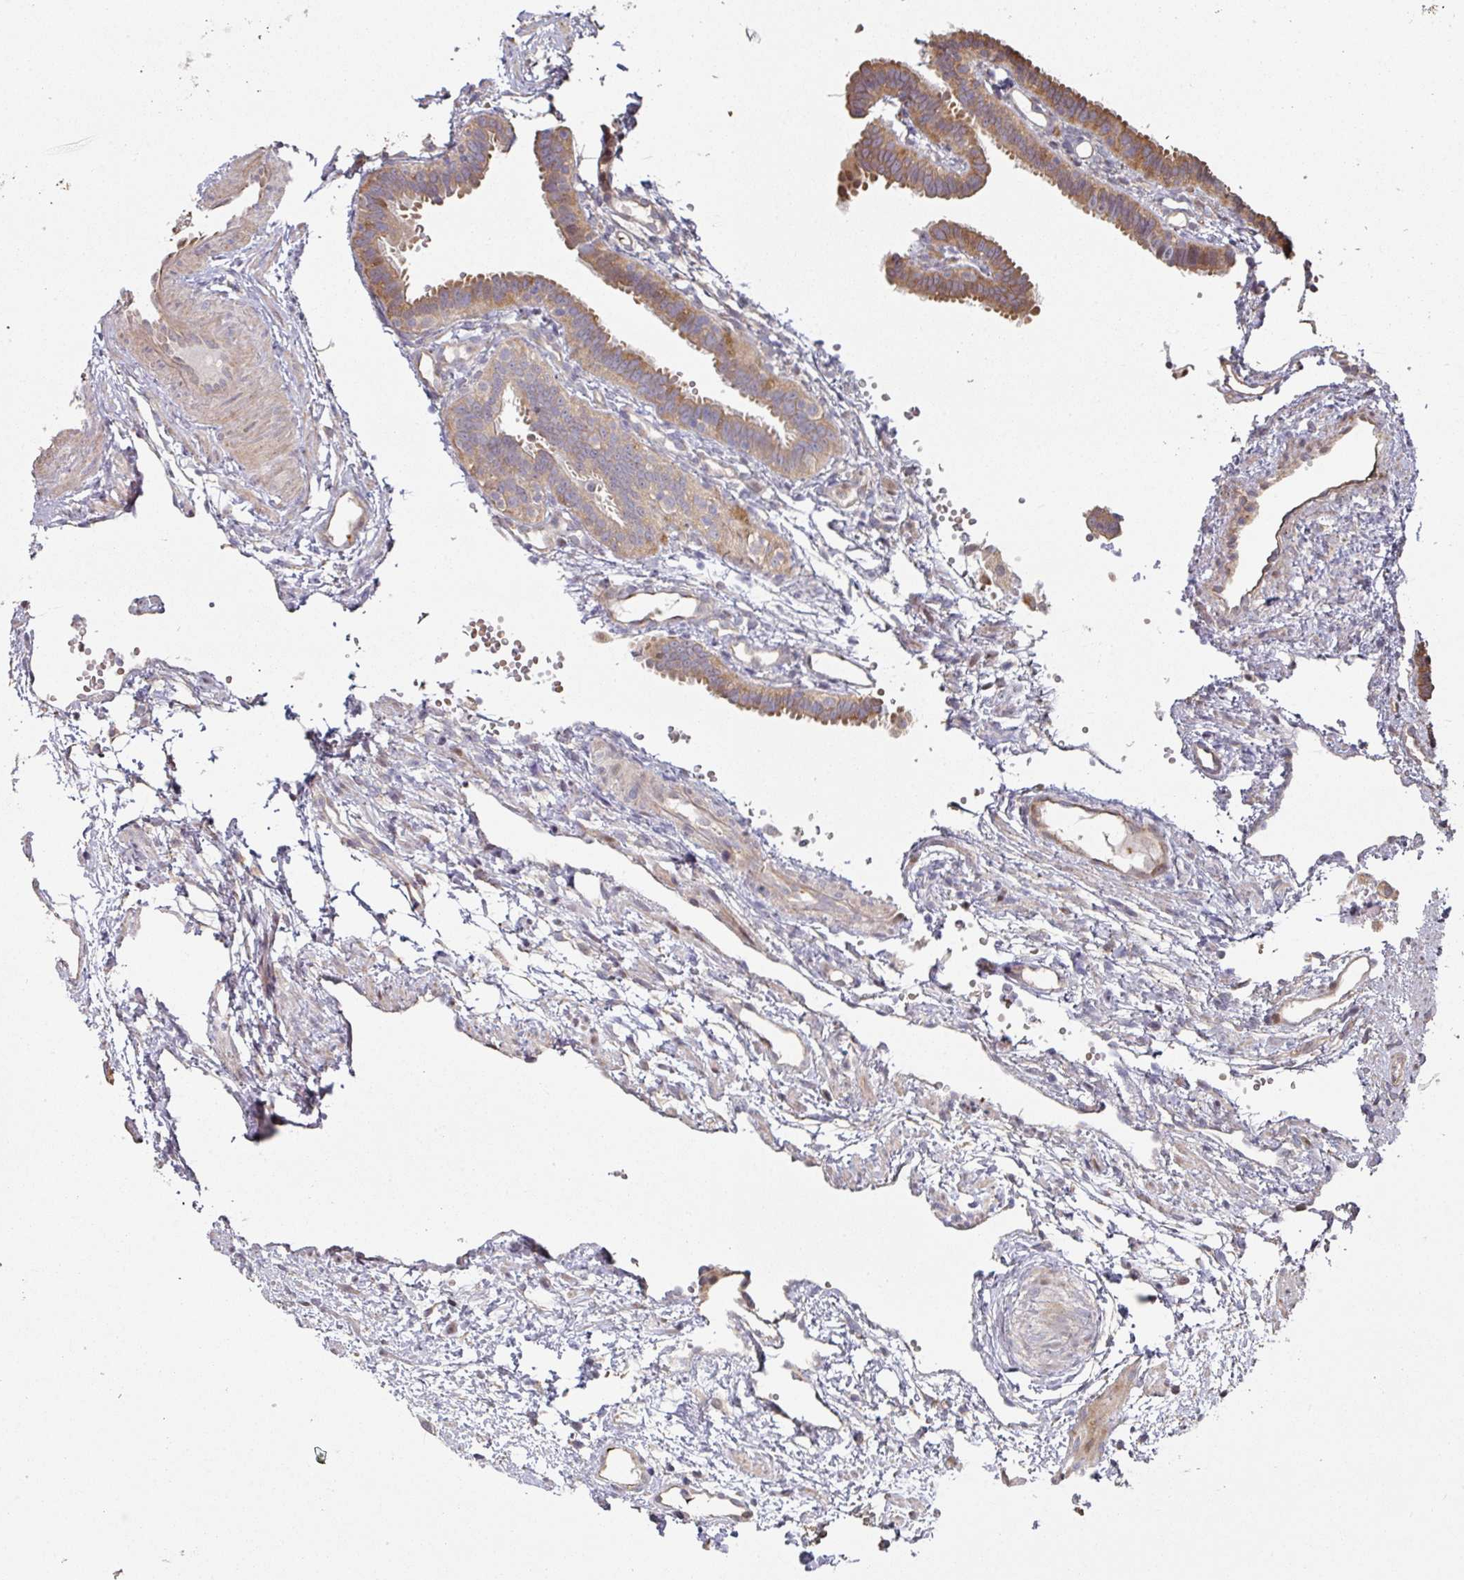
{"staining": {"intensity": "moderate", "quantity": "<25%", "location": "cytoplasmic/membranous"}, "tissue": "fallopian tube", "cell_type": "Glandular cells", "image_type": "normal", "snomed": [{"axis": "morphology", "description": "Normal tissue, NOS"}, {"axis": "topography", "description": "Fallopian tube"}], "caption": "The histopathology image reveals staining of unremarkable fallopian tube, revealing moderate cytoplasmic/membranous protein staining (brown color) within glandular cells.", "gene": "CA7", "patient": {"sex": "female", "age": 37}}